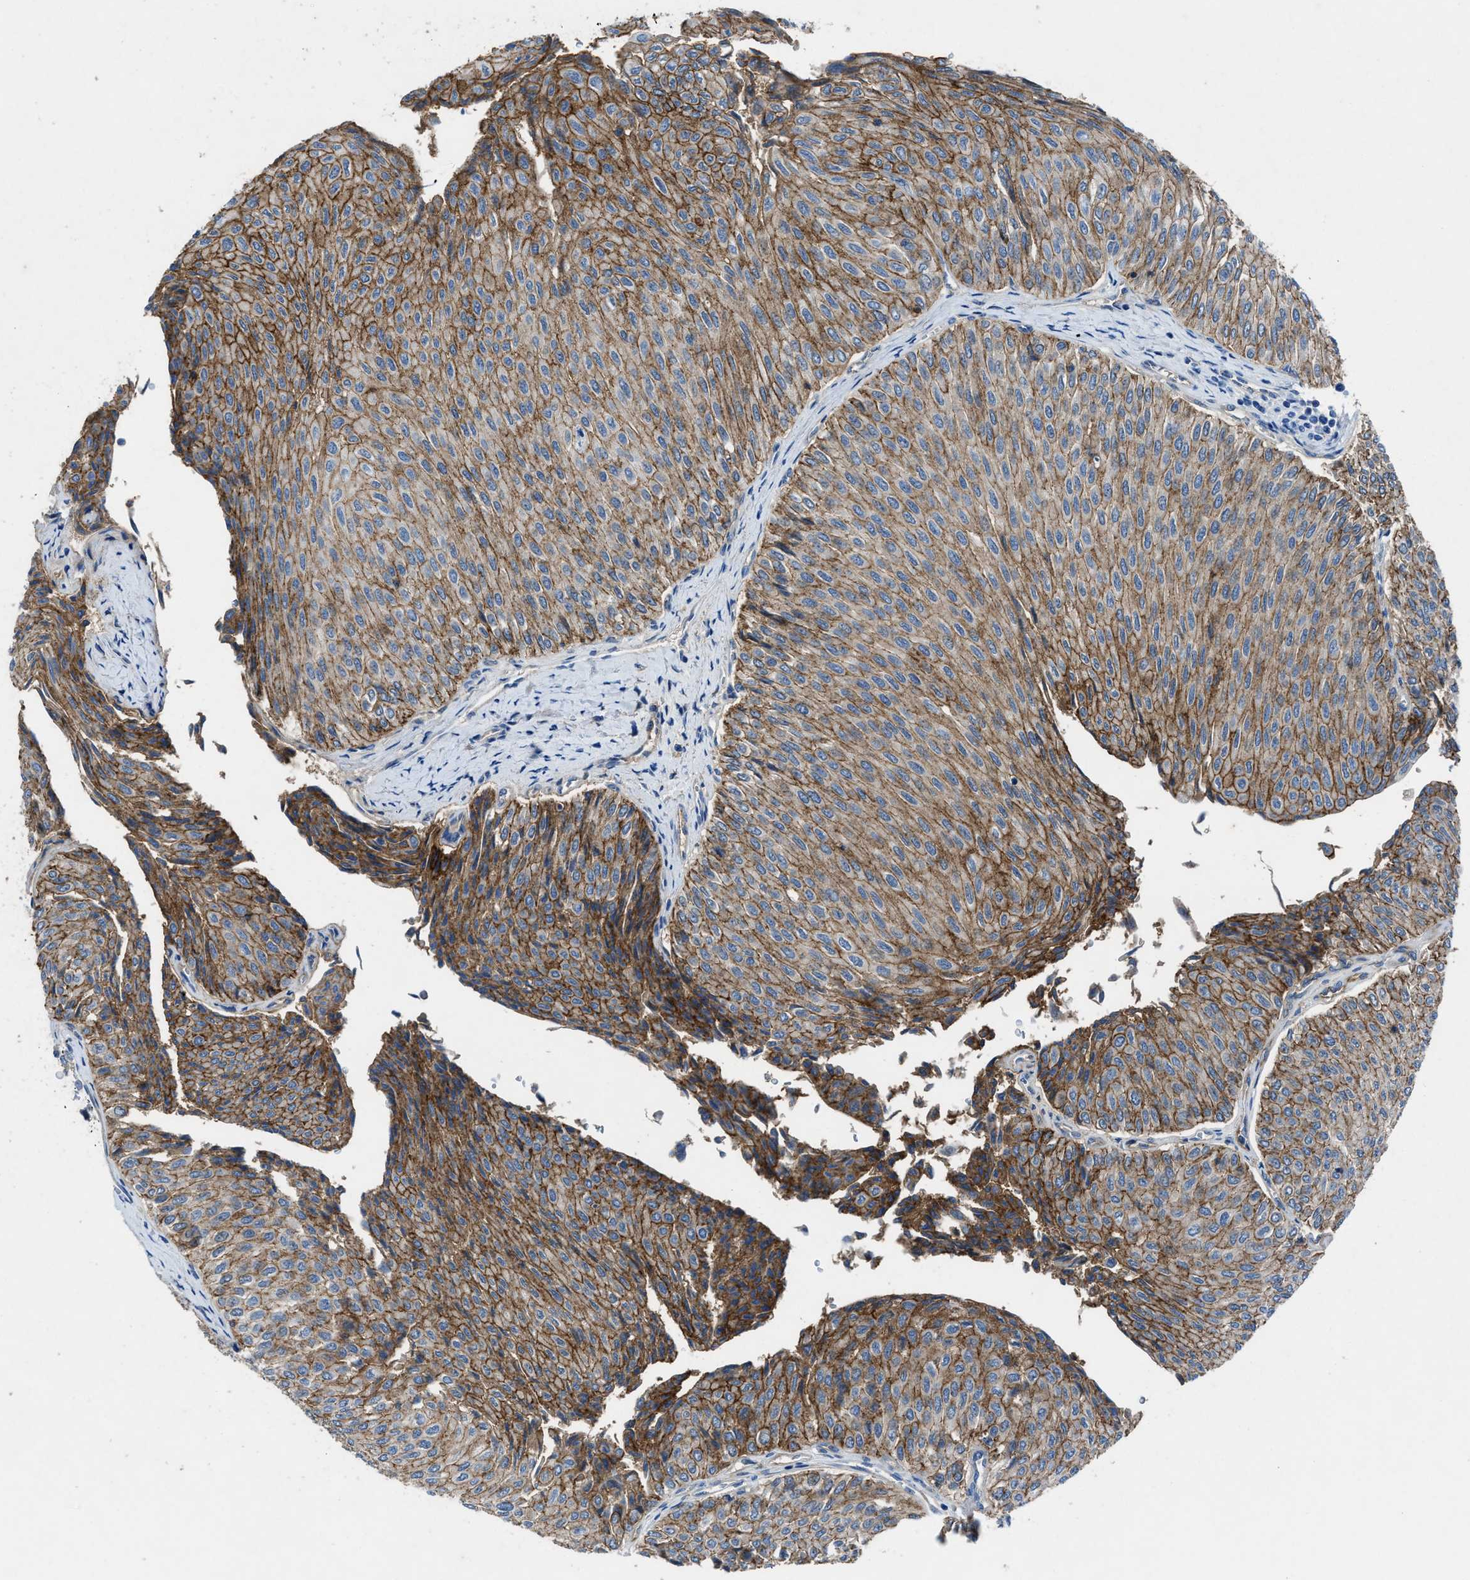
{"staining": {"intensity": "moderate", "quantity": ">75%", "location": "cytoplasmic/membranous"}, "tissue": "urothelial cancer", "cell_type": "Tumor cells", "image_type": "cancer", "snomed": [{"axis": "morphology", "description": "Urothelial carcinoma, Low grade"}, {"axis": "topography", "description": "Urinary bladder"}], "caption": "IHC histopathology image of neoplastic tissue: human urothelial cancer stained using IHC exhibits medium levels of moderate protein expression localized specifically in the cytoplasmic/membranous of tumor cells, appearing as a cytoplasmic/membranous brown color.", "gene": "PTGFRN", "patient": {"sex": "male", "age": 78}}